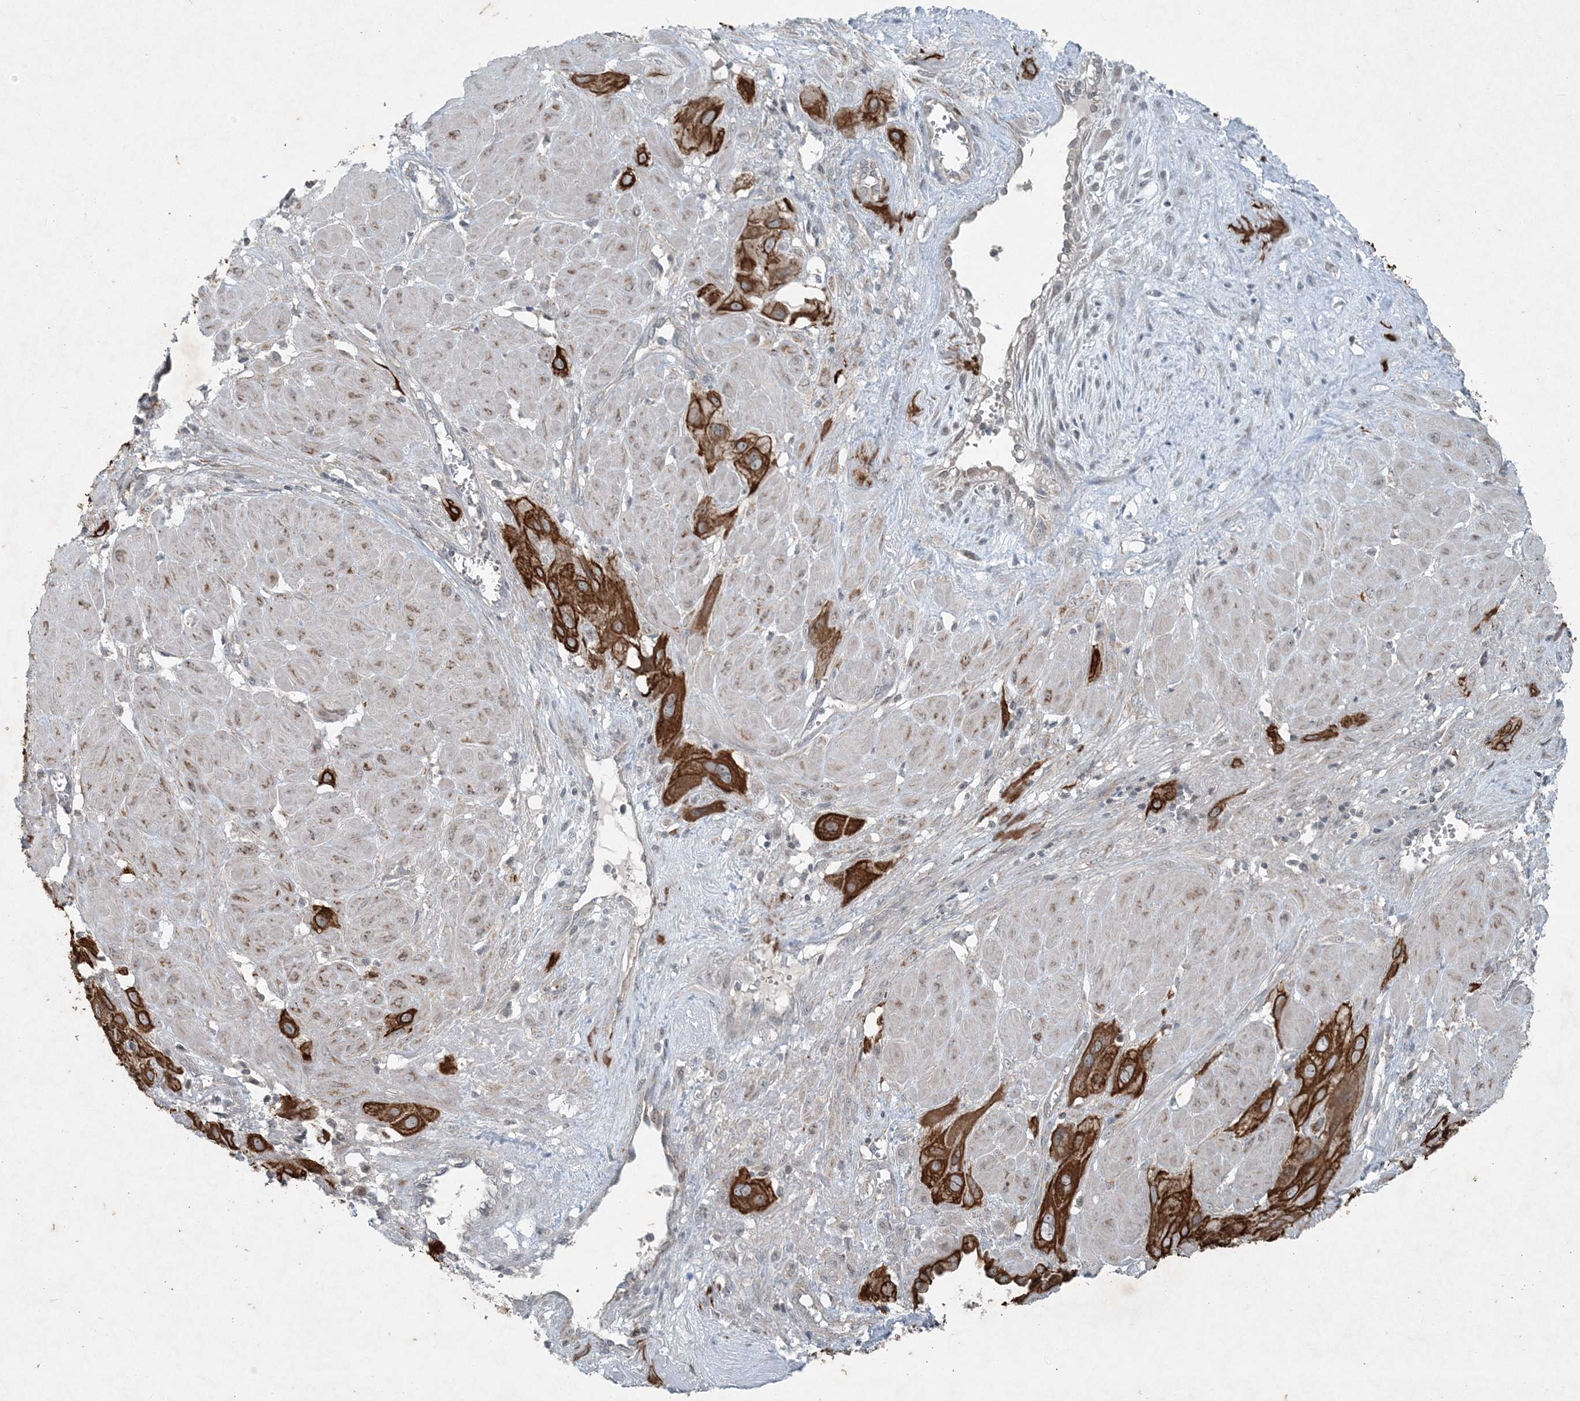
{"staining": {"intensity": "strong", "quantity": ">75%", "location": "cytoplasmic/membranous"}, "tissue": "cervical cancer", "cell_type": "Tumor cells", "image_type": "cancer", "snomed": [{"axis": "morphology", "description": "Squamous cell carcinoma, NOS"}, {"axis": "topography", "description": "Cervix"}], "caption": "A micrograph showing strong cytoplasmic/membranous expression in about >75% of tumor cells in cervical cancer, as visualized by brown immunohistochemical staining.", "gene": "PC", "patient": {"sex": "female", "age": 34}}